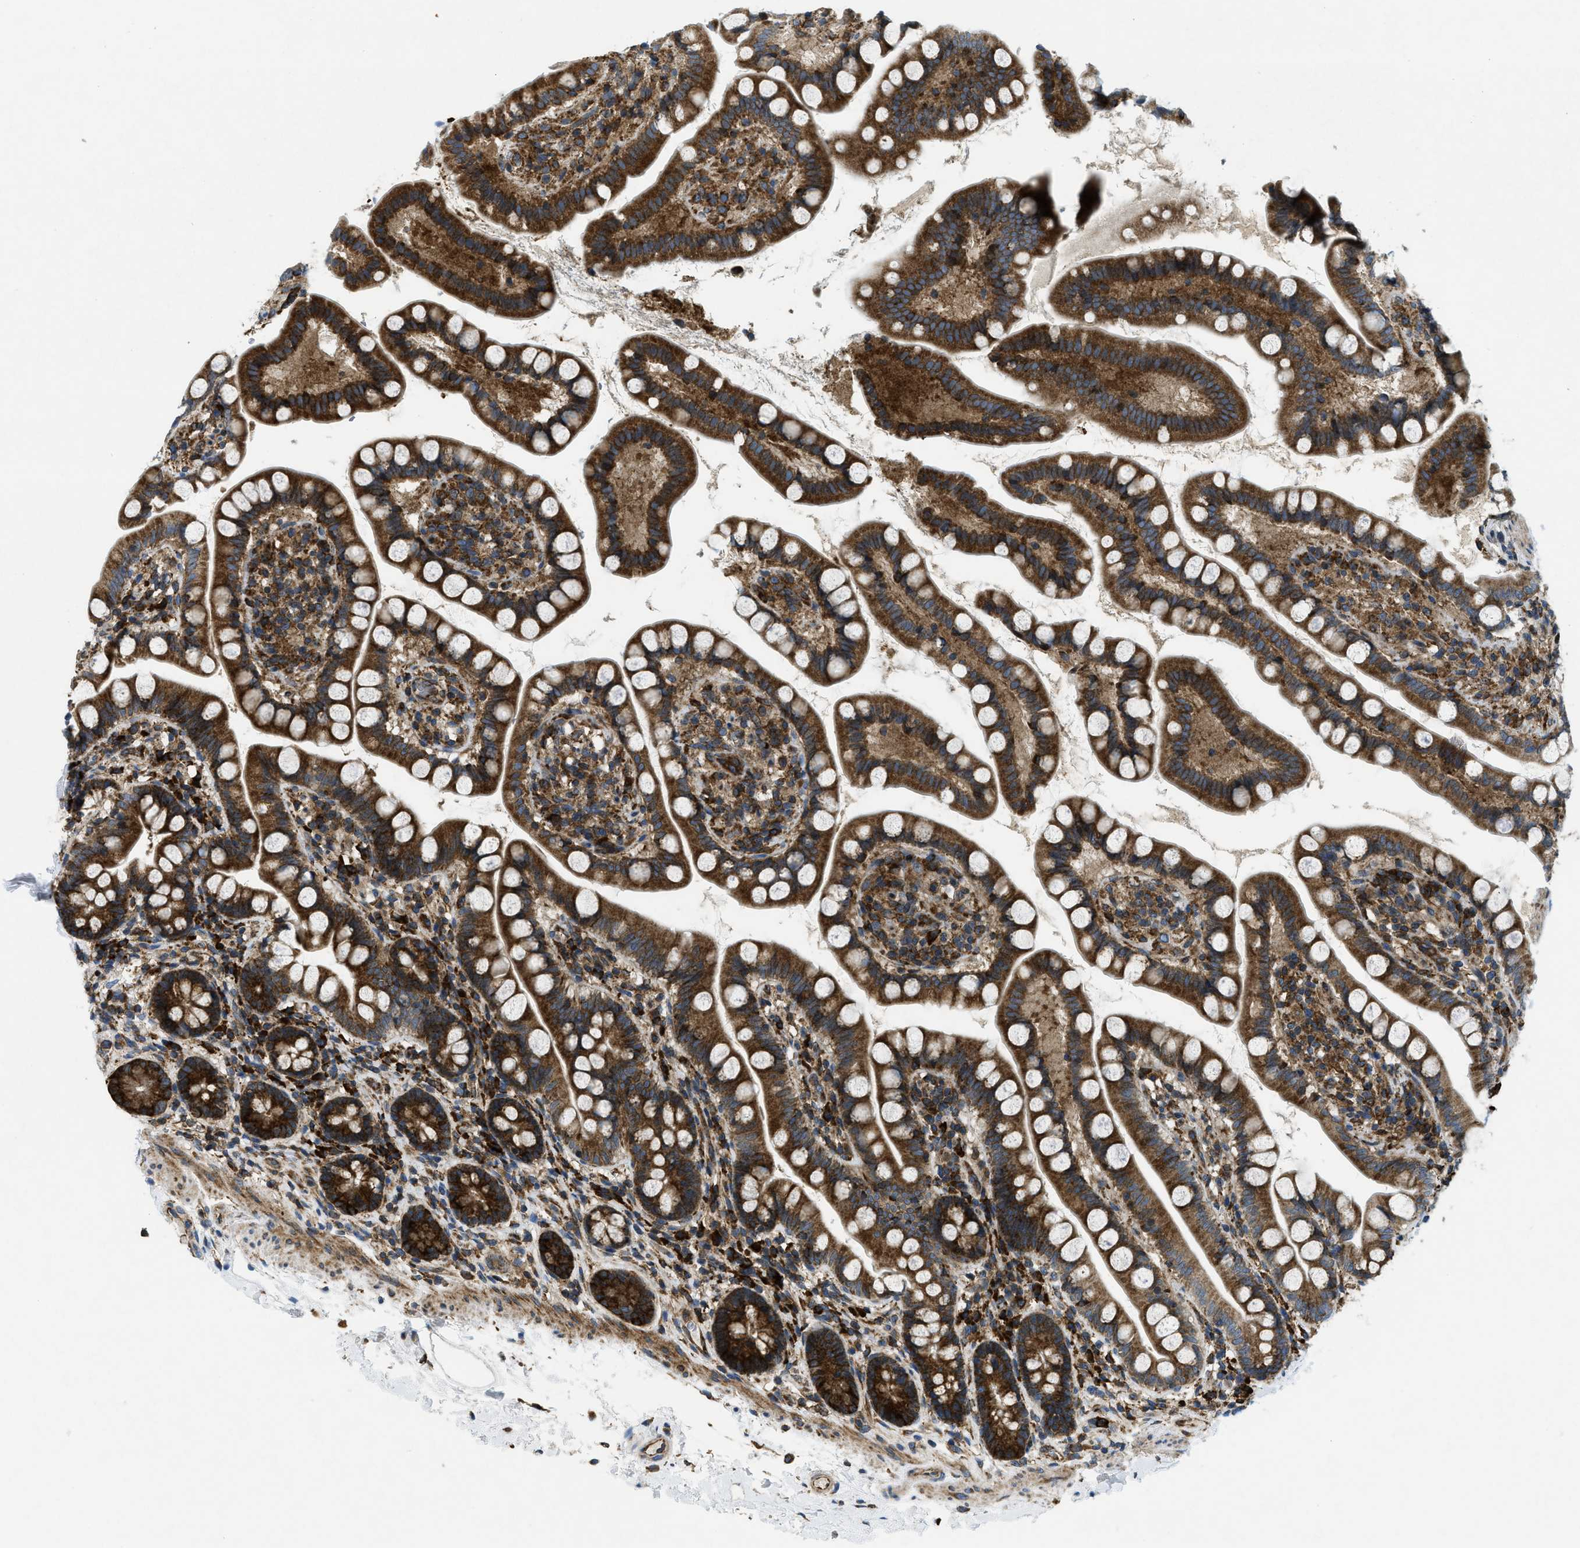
{"staining": {"intensity": "strong", "quantity": ">75%", "location": "cytoplasmic/membranous"}, "tissue": "small intestine", "cell_type": "Glandular cells", "image_type": "normal", "snomed": [{"axis": "morphology", "description": "Normal tissue, NOS"}, {"axis": "topography", "description": "Small intestine"}], "caption": "Immunohistochemistry (IHC) image of unremarkable small intestine: small intestine stained using IHC shows high levels of strong protein expression localized specifically in the cytoplasmic/membranous of glandular cells, appearing as a cytoplasmic/membranous brown color.", "gene": "CSPG4", "patient": {"sex": "female", "age": 84}}